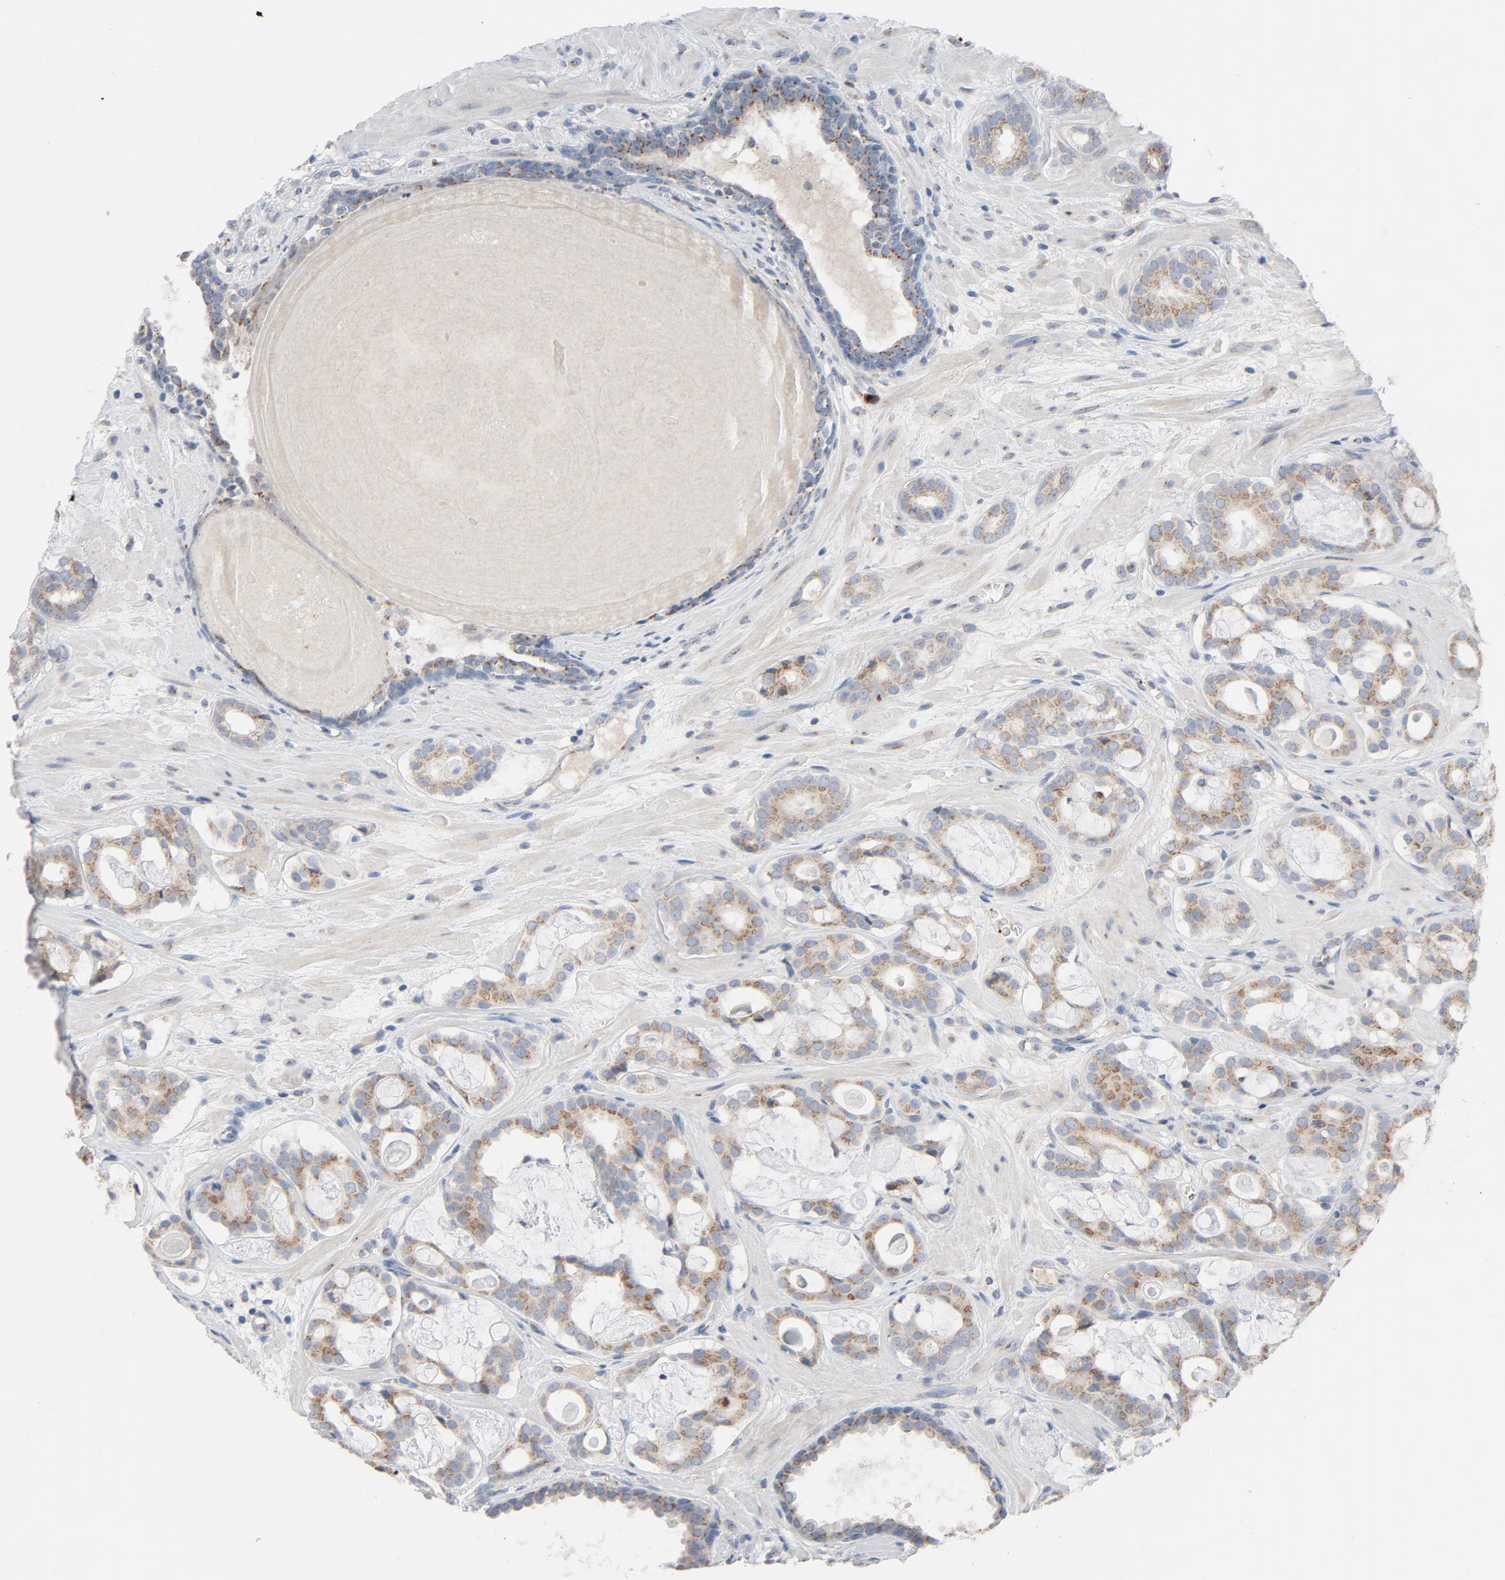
{"staining": {"intensity": "weak", "quantity": ">75%", "location": "cytoplasmic/membranous"}, "tissue": "prostate cancer", "cell_type": "Tumor cells", "image_type": "cancer", "snomed": [{"axis": "morphology", "description": "Adenocarcinoma, Low grade"}, {"axis": "topography", "description": "Prostate"}], "caption": "Immunohistochemistry of human prostate adenocarcinoma (low-grade) exhibits low levels of weak cytoplasmic/membranous positivity in approximately >75% of tumor cells.", "gene": "LMAN2", "patient": {"sex": "male", "age": 57}}